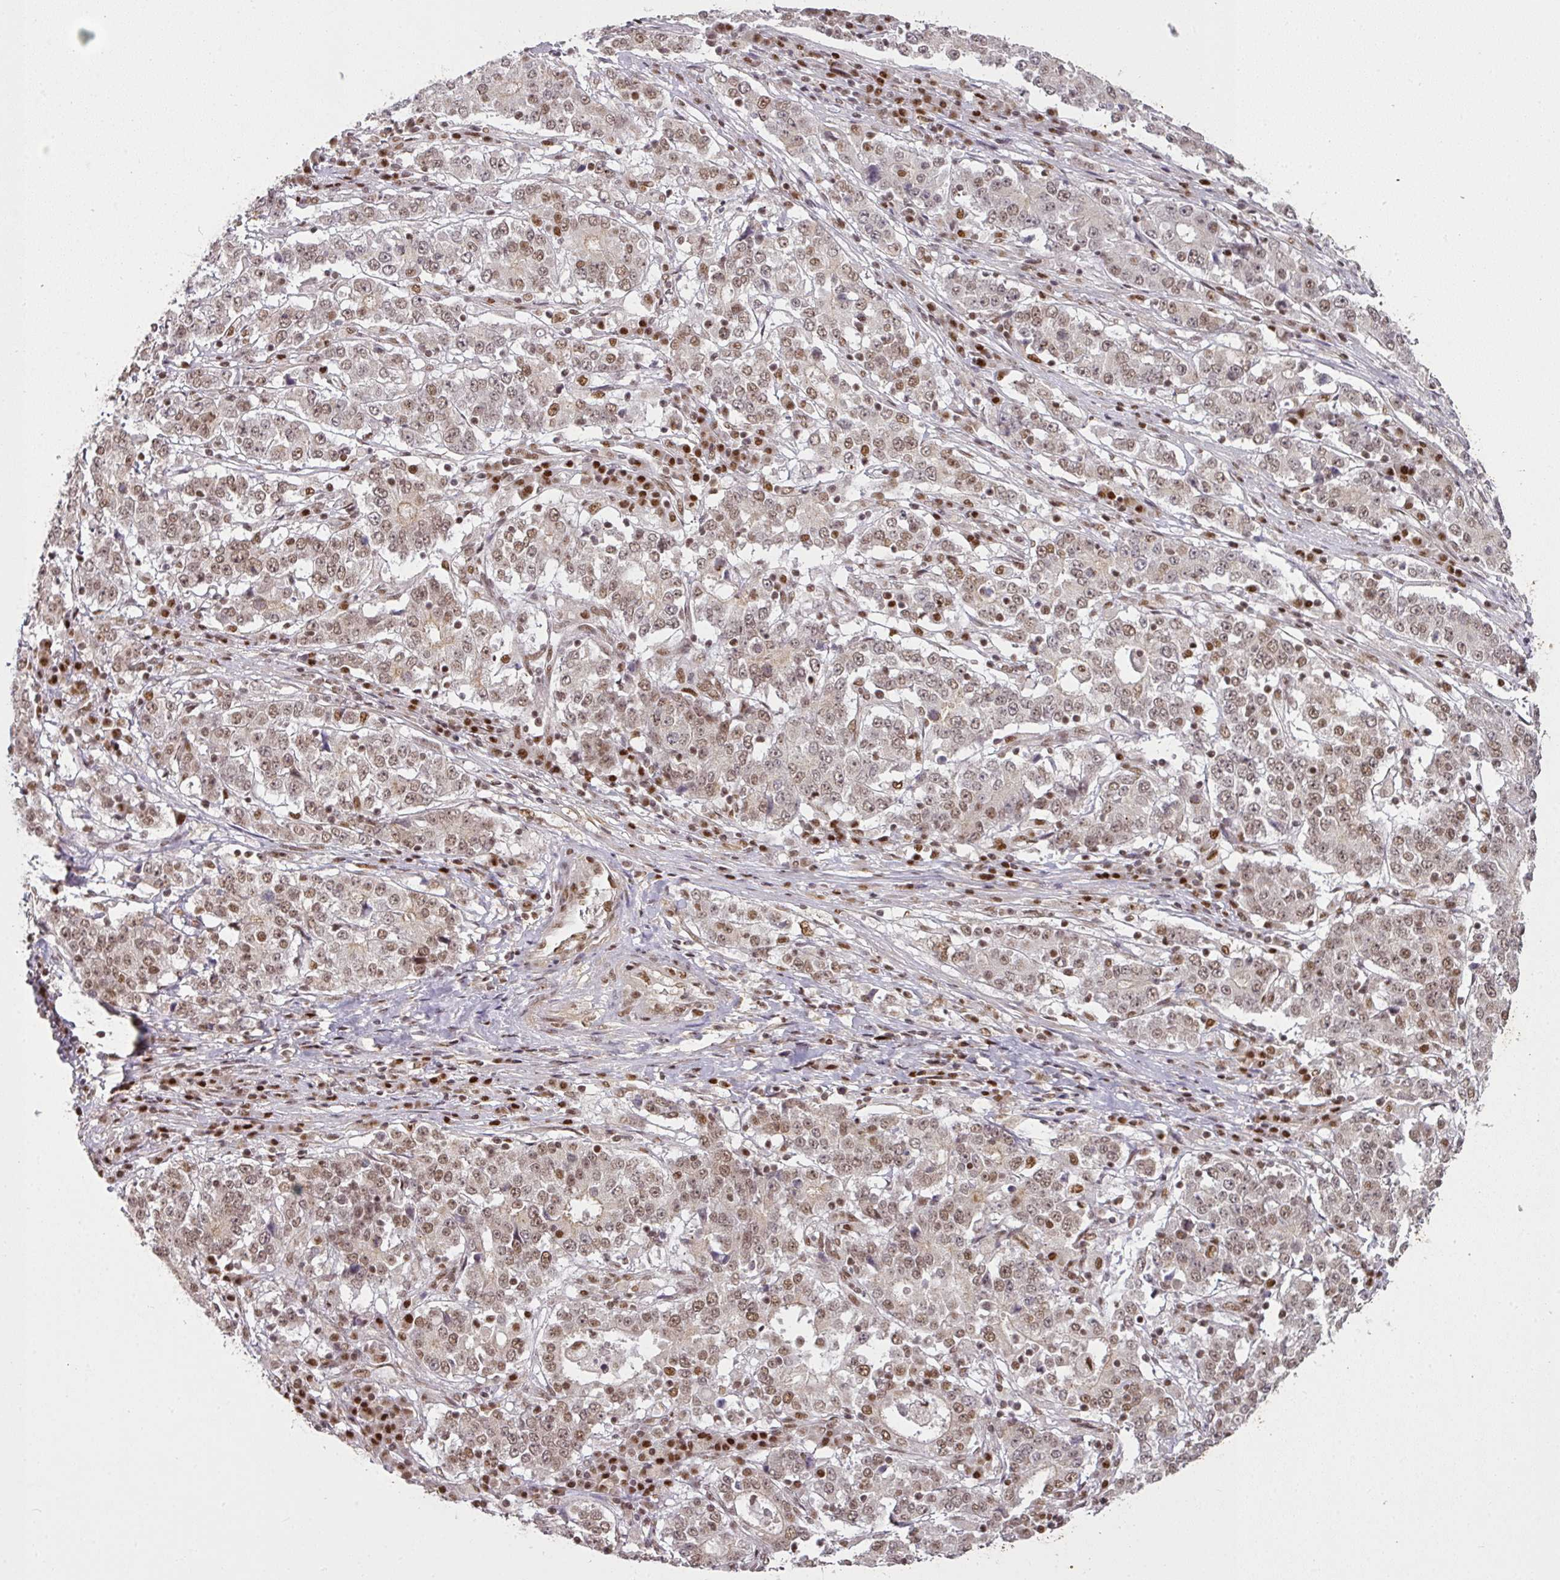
{"staining": {"intensity": "moderate", "quantity": ">75%", "location": "nuclear"}, "tissue": "stomach cancer", "cell_type": "Tumor cells", "image_type": "cancer", "snomed": [{"axis": "morphology", "description": "Adenocarcinoma, NOS"}, {"axis": "topography", "description": "Stomach"}], "caption": "Human stomach adenocarcinoma stained with a brown dye displays moderate nuclear positive expression in approximately >75% of tumor cells.", "gene": "GPRIN2", "patient": {"sex": "male", "age": 59}}